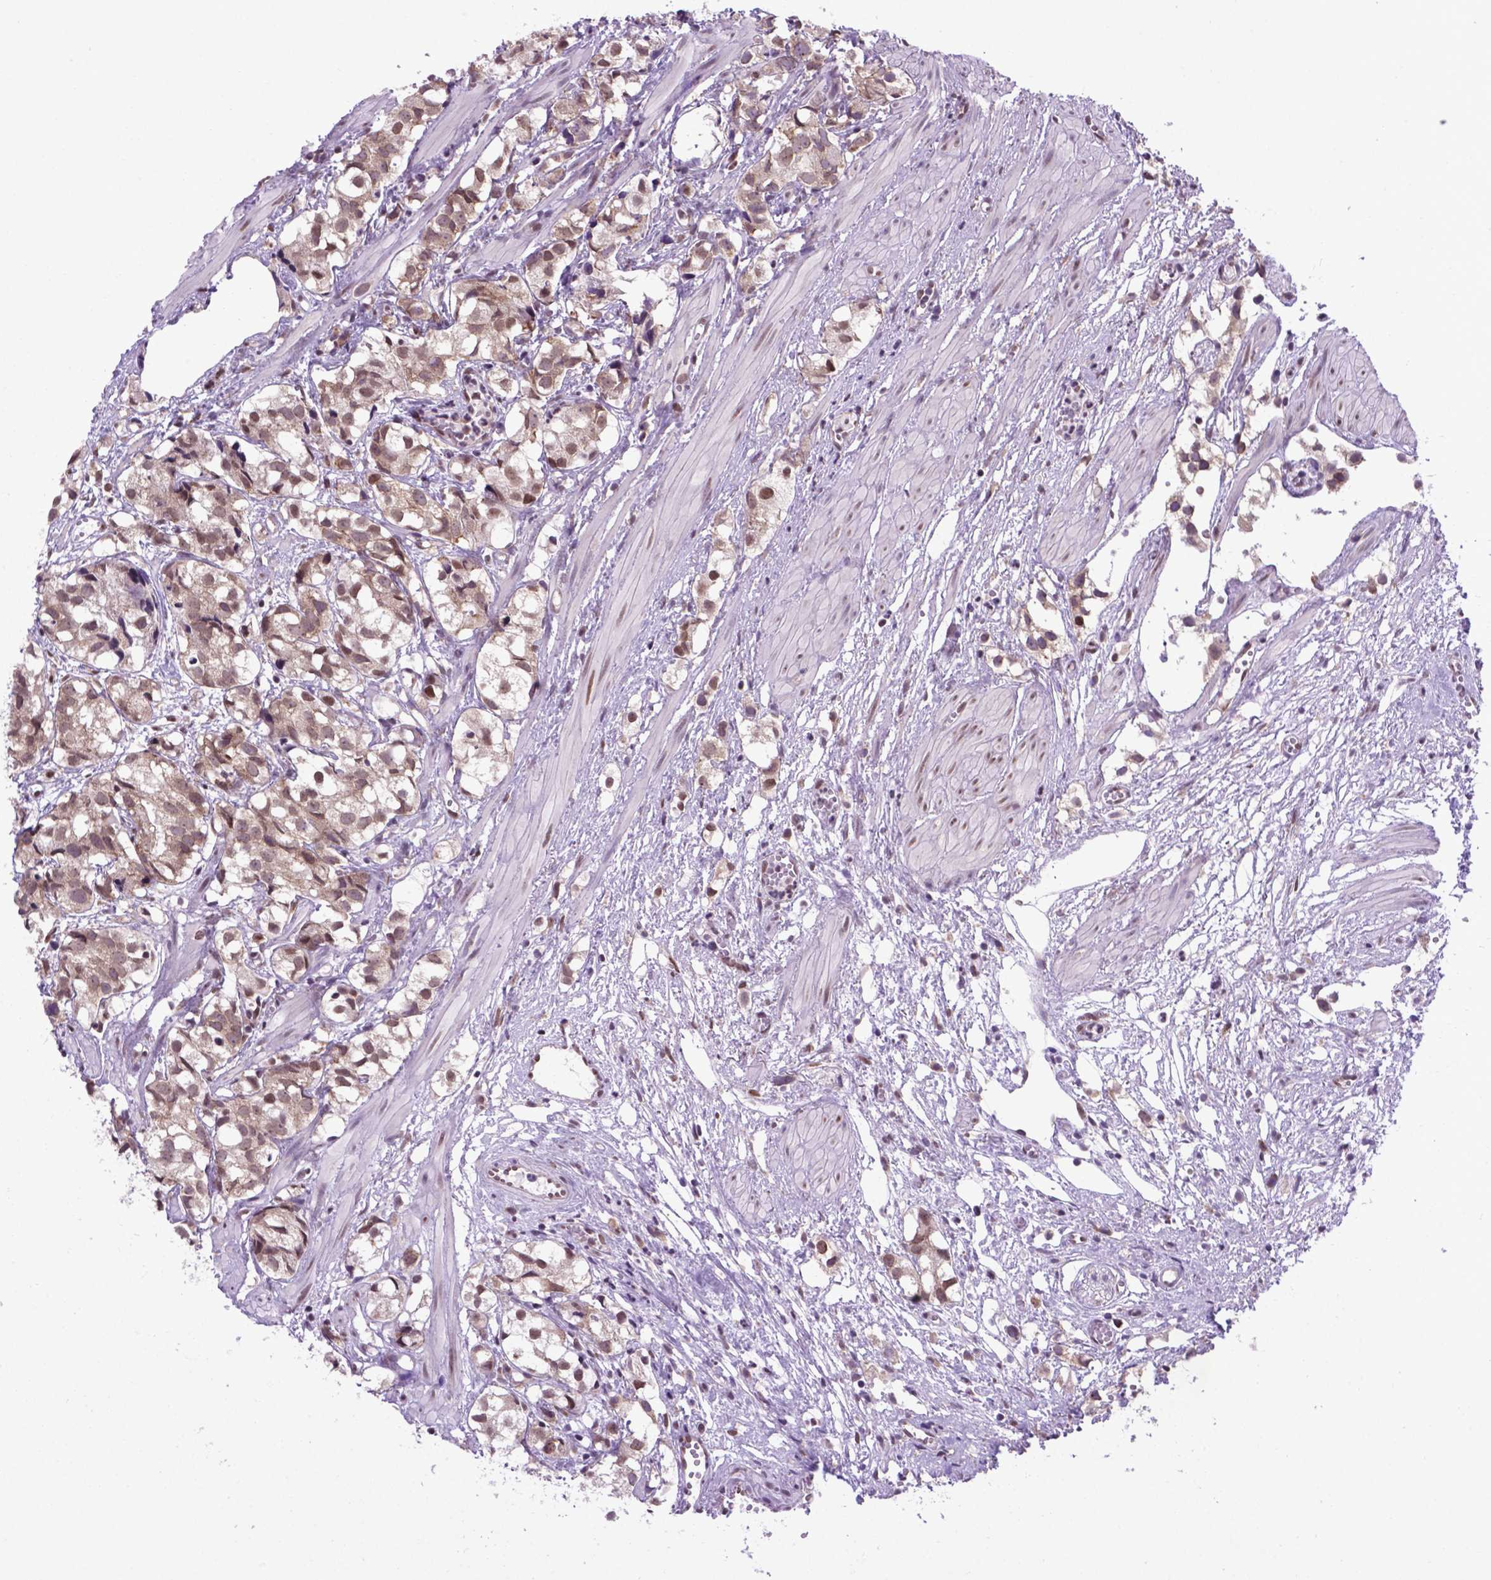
{"staining": {"intensity": "moderate", "quantity": "25%-75%", "location": "cytoplasmic/membranous,nuclear"}, "tissue": "prostate cancer", "cell_type": "Tumor cells", "image_type": "cancer", "snomed": [{"axis": "morphology", "description": "Adenocarcinoma, High grade"}, {"axis": "topography", "description": "Prostate"}], "caption": "Immunohistochemistry image of neoplastic tissue: human prostate cancer (adenocarcinoma (high-grade)) stained using immunohistochemistry (IHC) reveals medium levels of moderate protein expression localized specifically in the cytoplasmic/membranous and nuclear of tumor cells, appearing as a cytoplasmic/membranous and nuclear brown color.", "gene": "WDR83OS", "patient": {"sex": "male", "age": 68}}